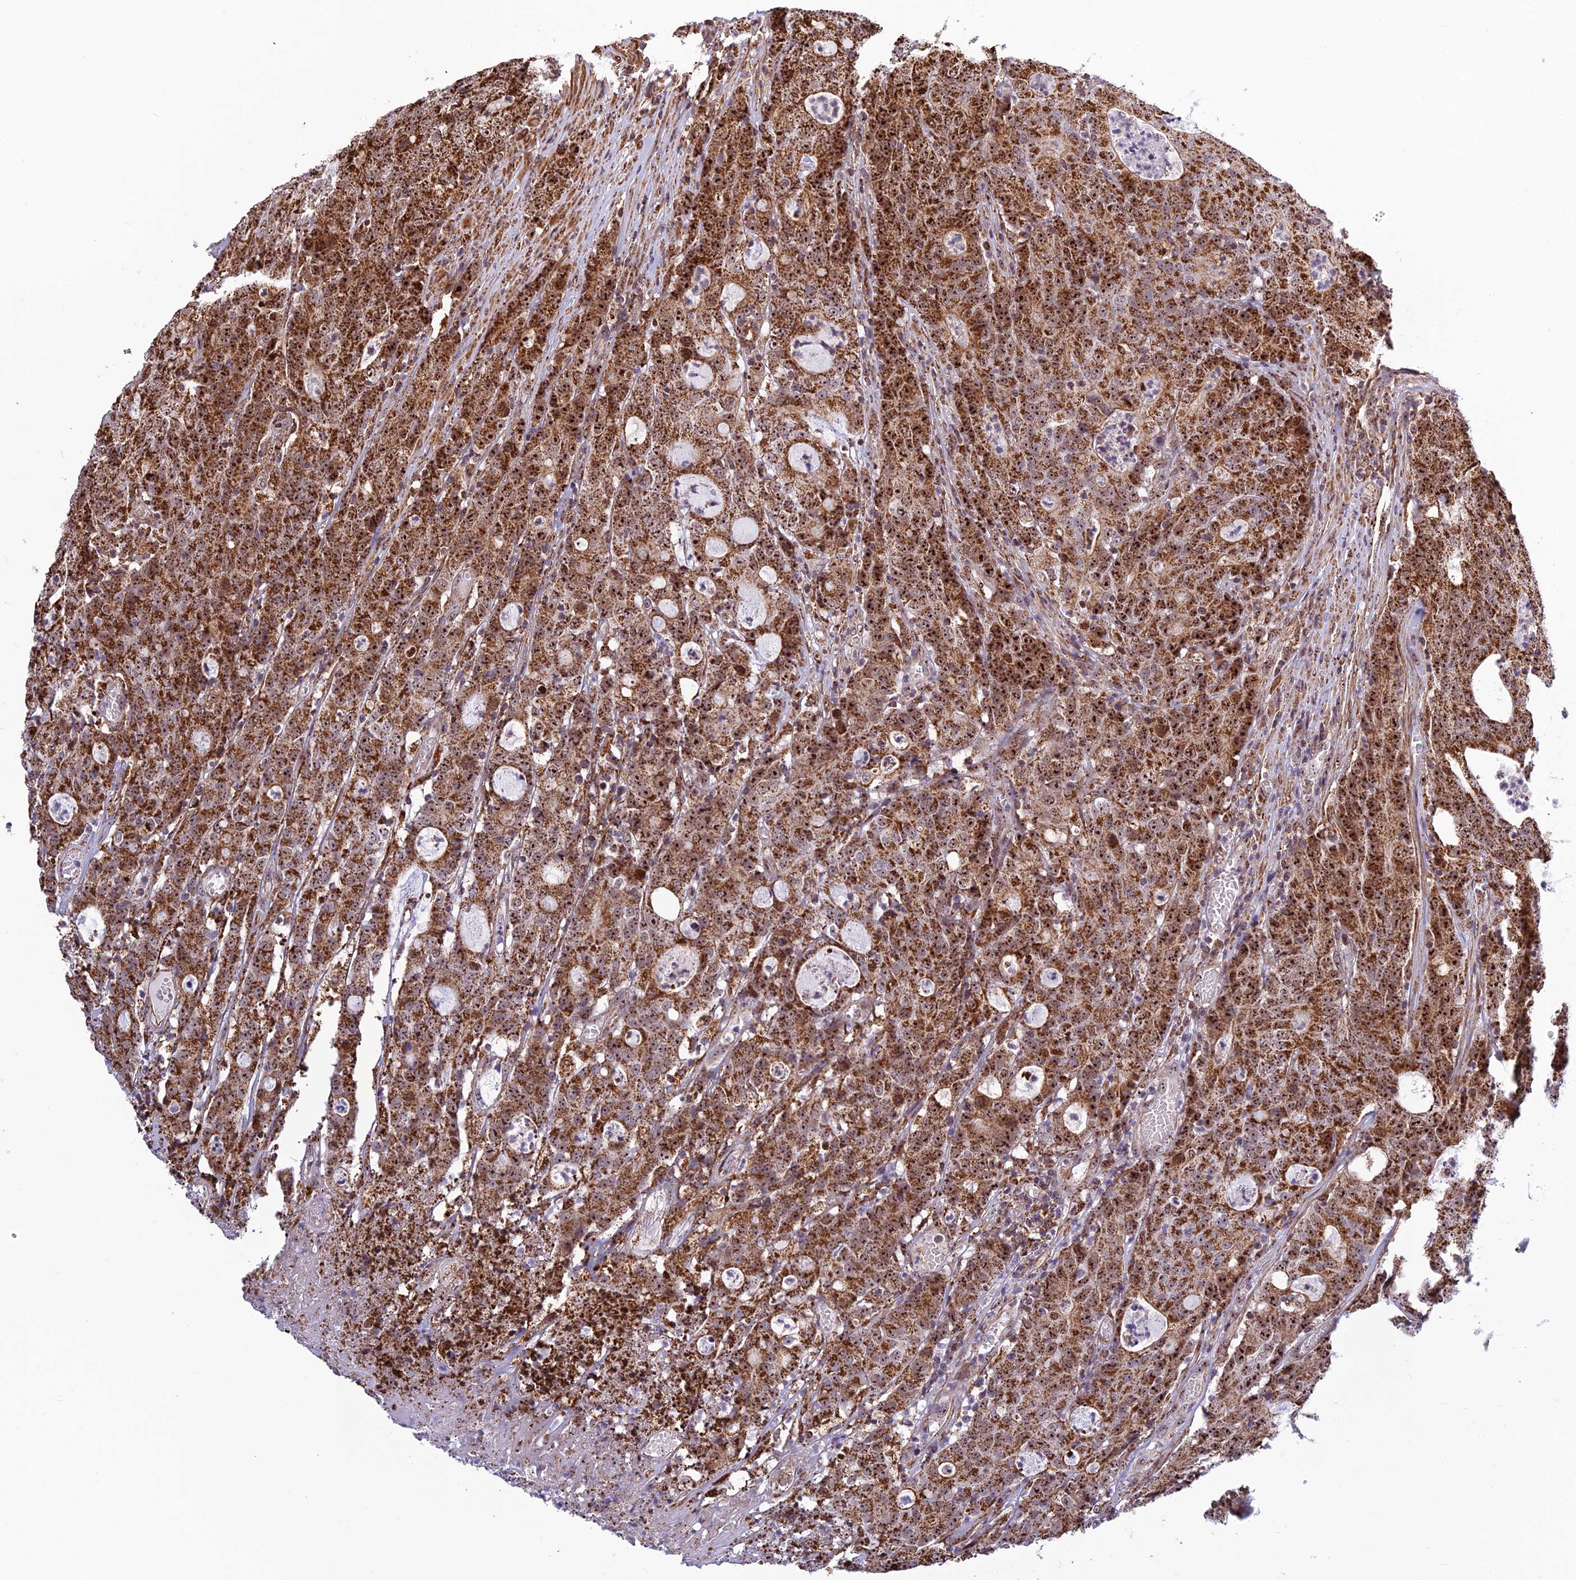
{"staining": {"intensity": "strong", "quantity": ">75%", "location": "cytoplasmic/membranous,nuclear"}, "tissue": "colorectal cancer", "cell_type": "Tumor cells", "image_type": "cancer", "snomed": [{"axis": "morphology", "description": "Adenocarcinoma, NOS"}, {"axis": "topography", "description": "Colon"}], "caption": "Tumor cells reveal strong cytoplasmic/membranous and nuclear staining in about >75% of cells in colorectal adenocarcinoma. (brown staining indicates protein expression, while blue staining denotes nuclei).", "gene": "POLR1G", "patient": {"sex": "male", "age": 83}}